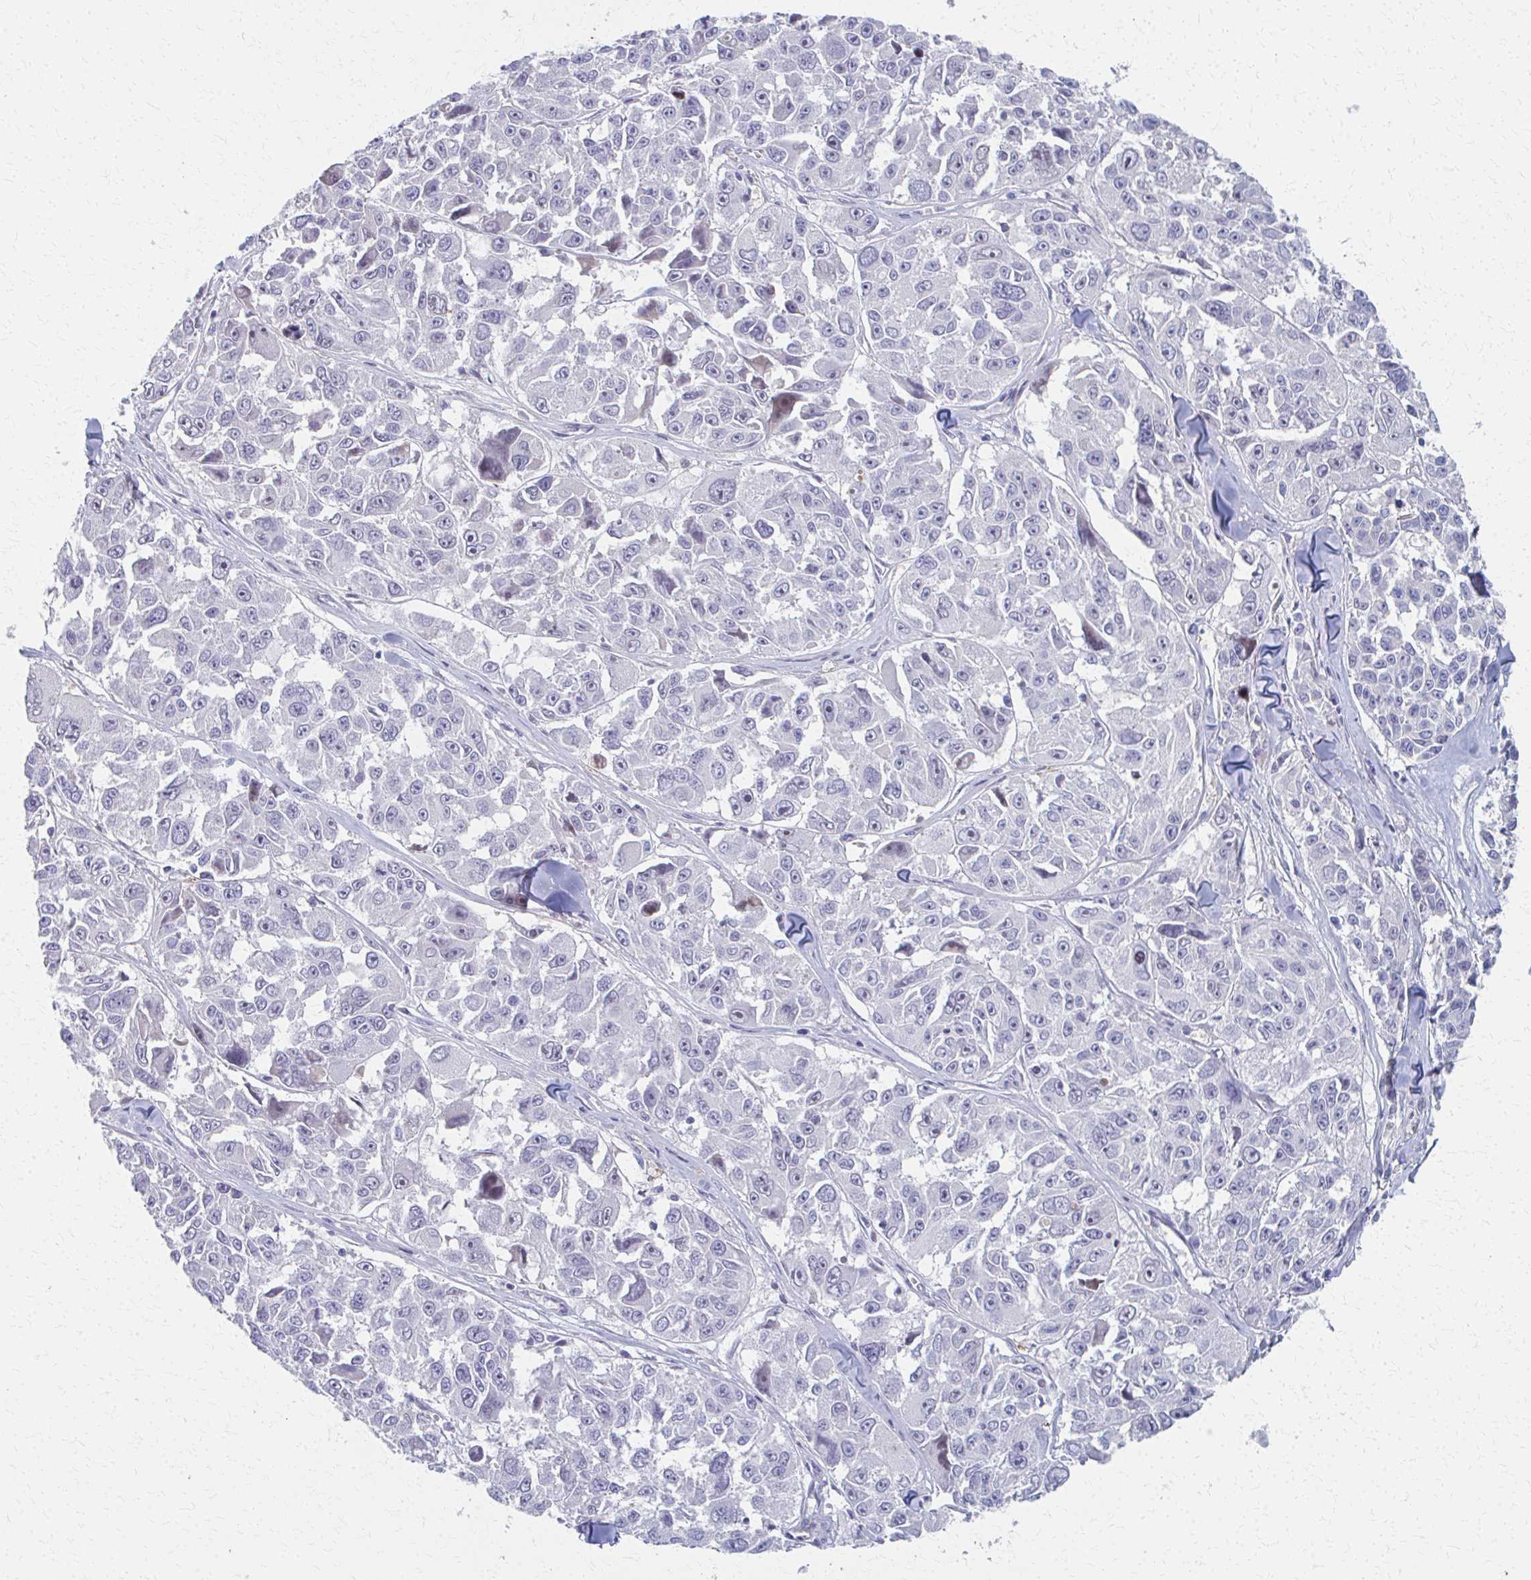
{"staining": {"intensity": "negative", "quantity": "none", "location": "none"}, "tissue": "melanoma", "cell_type": "Tumor cells", "image_type": "cancer", "snomed": [{"axis": "morphology", "description": "Malignant melanoma, NOS"}, {"axis": "topography", "description": "Skin"}], "caption": "The histopathology image reveals no significant staining in tumor cells of melanoma.", "gene": "MS4A2", "patient": {"sex": "female", "age": 66}}